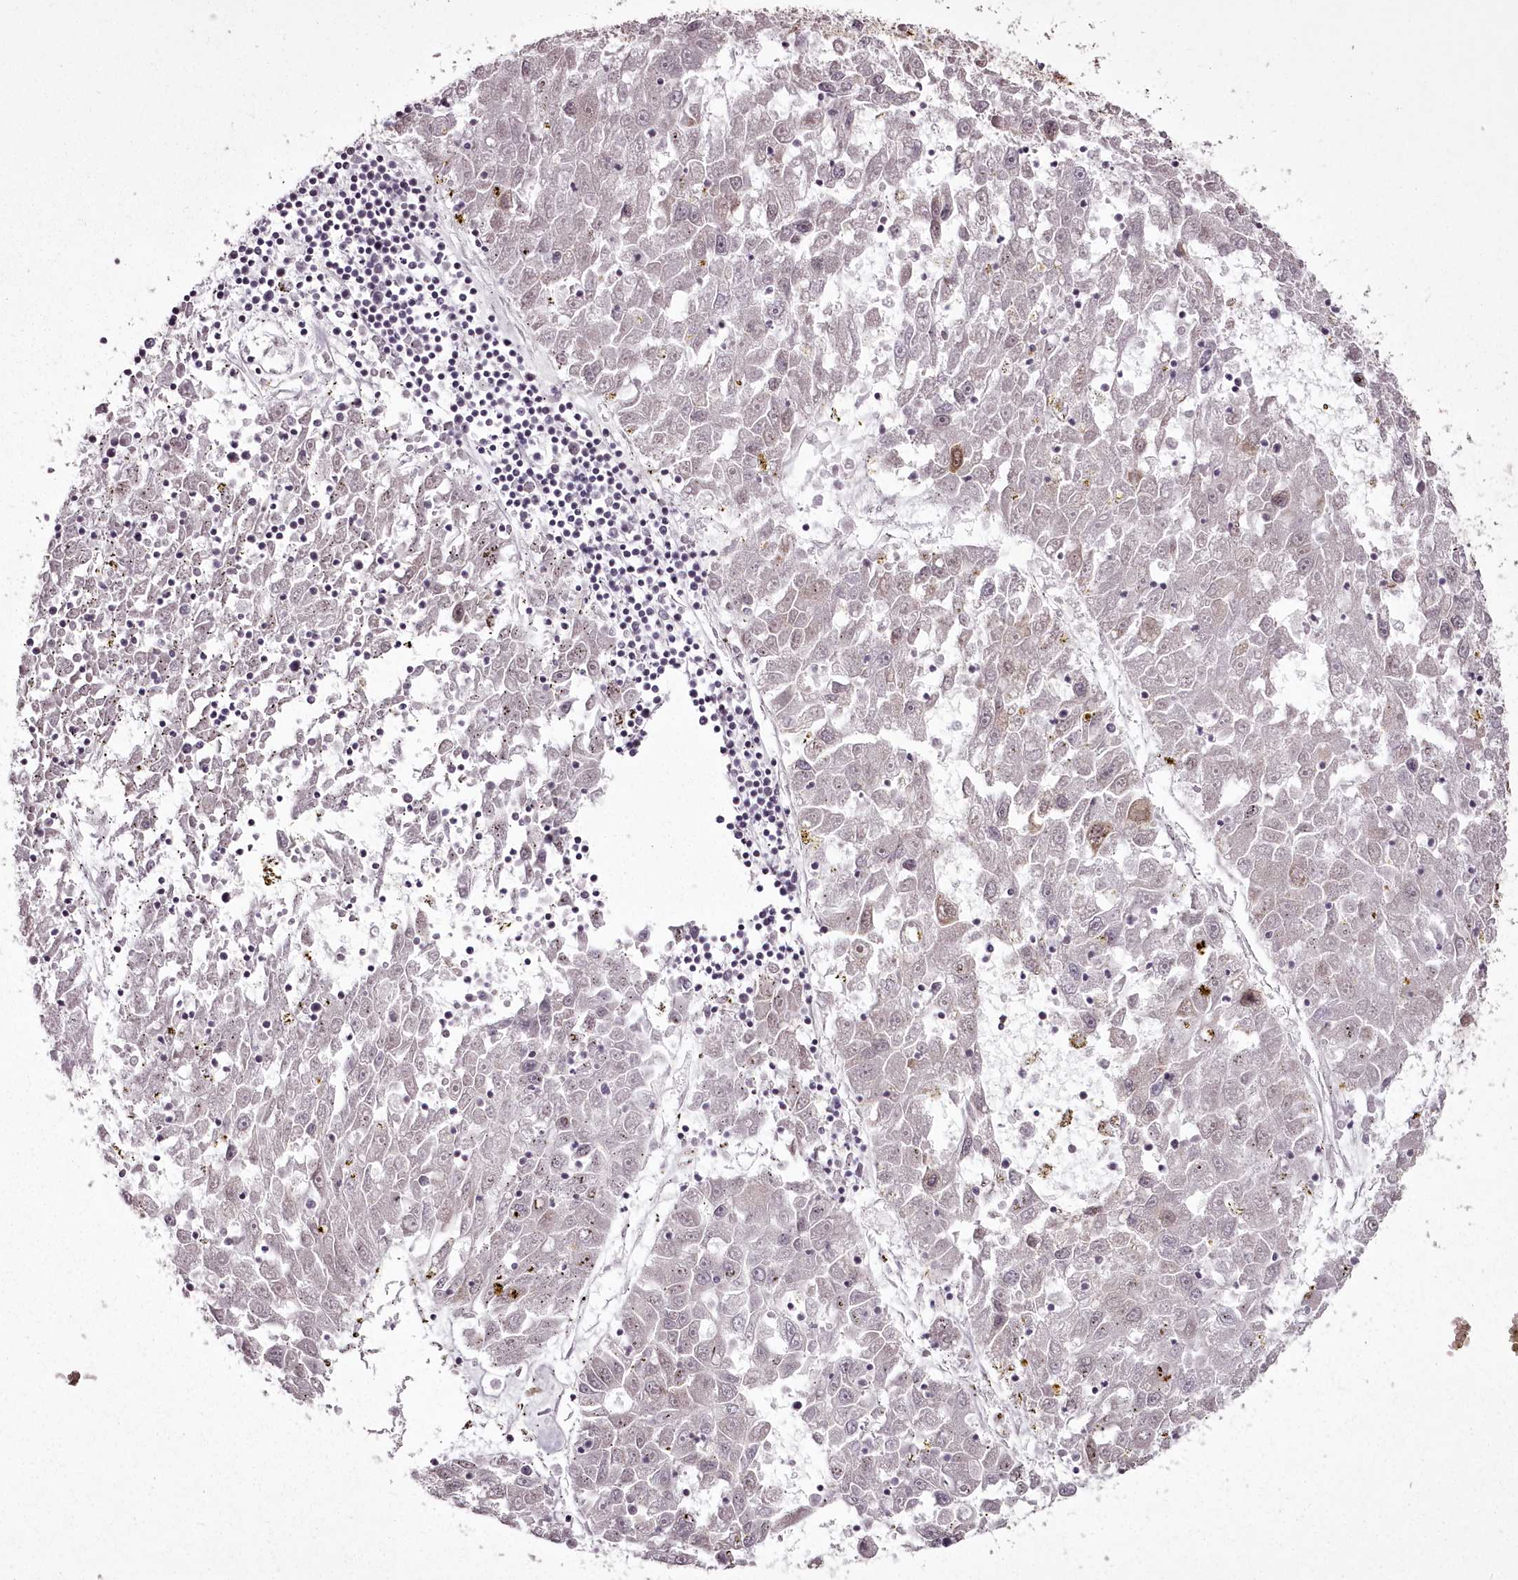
{"staining": {"intensity": "moderate", "quantity": "25%-75%", "location": "cytoplasmic/membranous"}, "tissue": "liver cancer", "cell_type": "Tumor cells", "image_type": "cancer", "snomed": [{"axis": "morphology", "description": "Carcinoma, Hepatocellular, NOS"}, {"axis": "topography", "description": "Liver"}], "caption": "Immunohistochemical staining of human liver cancer (hepatocellular carcinoma) shows moderate cytoplasmic/membranous protein expression in approximately 25%-75% of tumor cells.", "gene": "CHCHD2", "patient": {"sex": "male", "age": 49}}